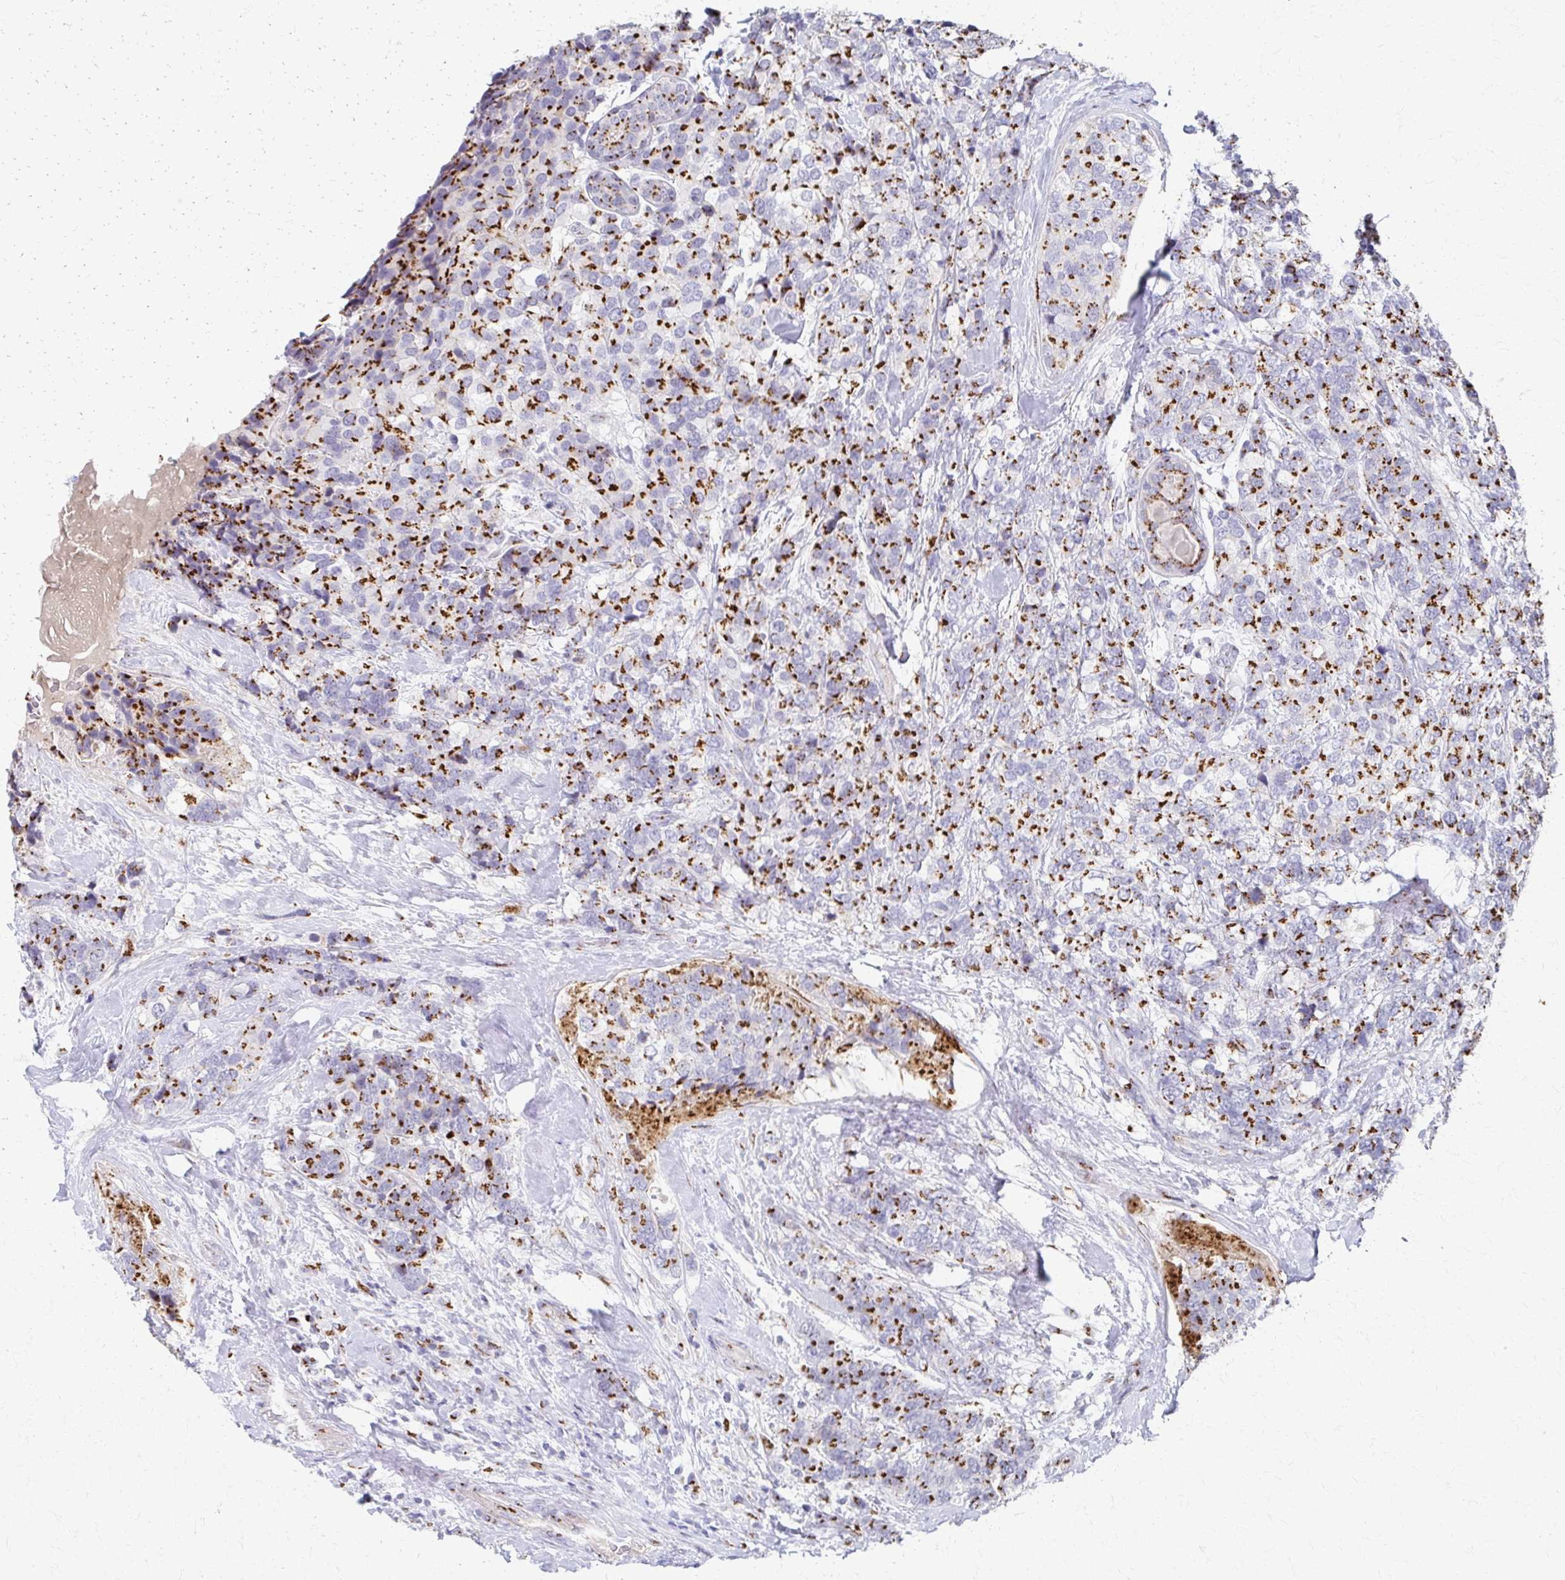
{"staining": {"intensity": "strong", "quantity": "25%-75%", "location": "cytoplasmic/membranous"}, "tissue": "breast cancer", "cell_type": "Tumor cells", "image_type": "cancer", "snomed": [{"axis": "morphology", "description": "Lobular carcinoma"}, {"axis": "topography", "description": "Breast"}], "caption": "Breast cancer was stained to show a protein in brown. There is high levels of strong cytoplasmic/membranous expression in about 25%-75% of tumor cells.", "gene": "TM9SF1", "patient": {"sex": "female", "age": 59}}